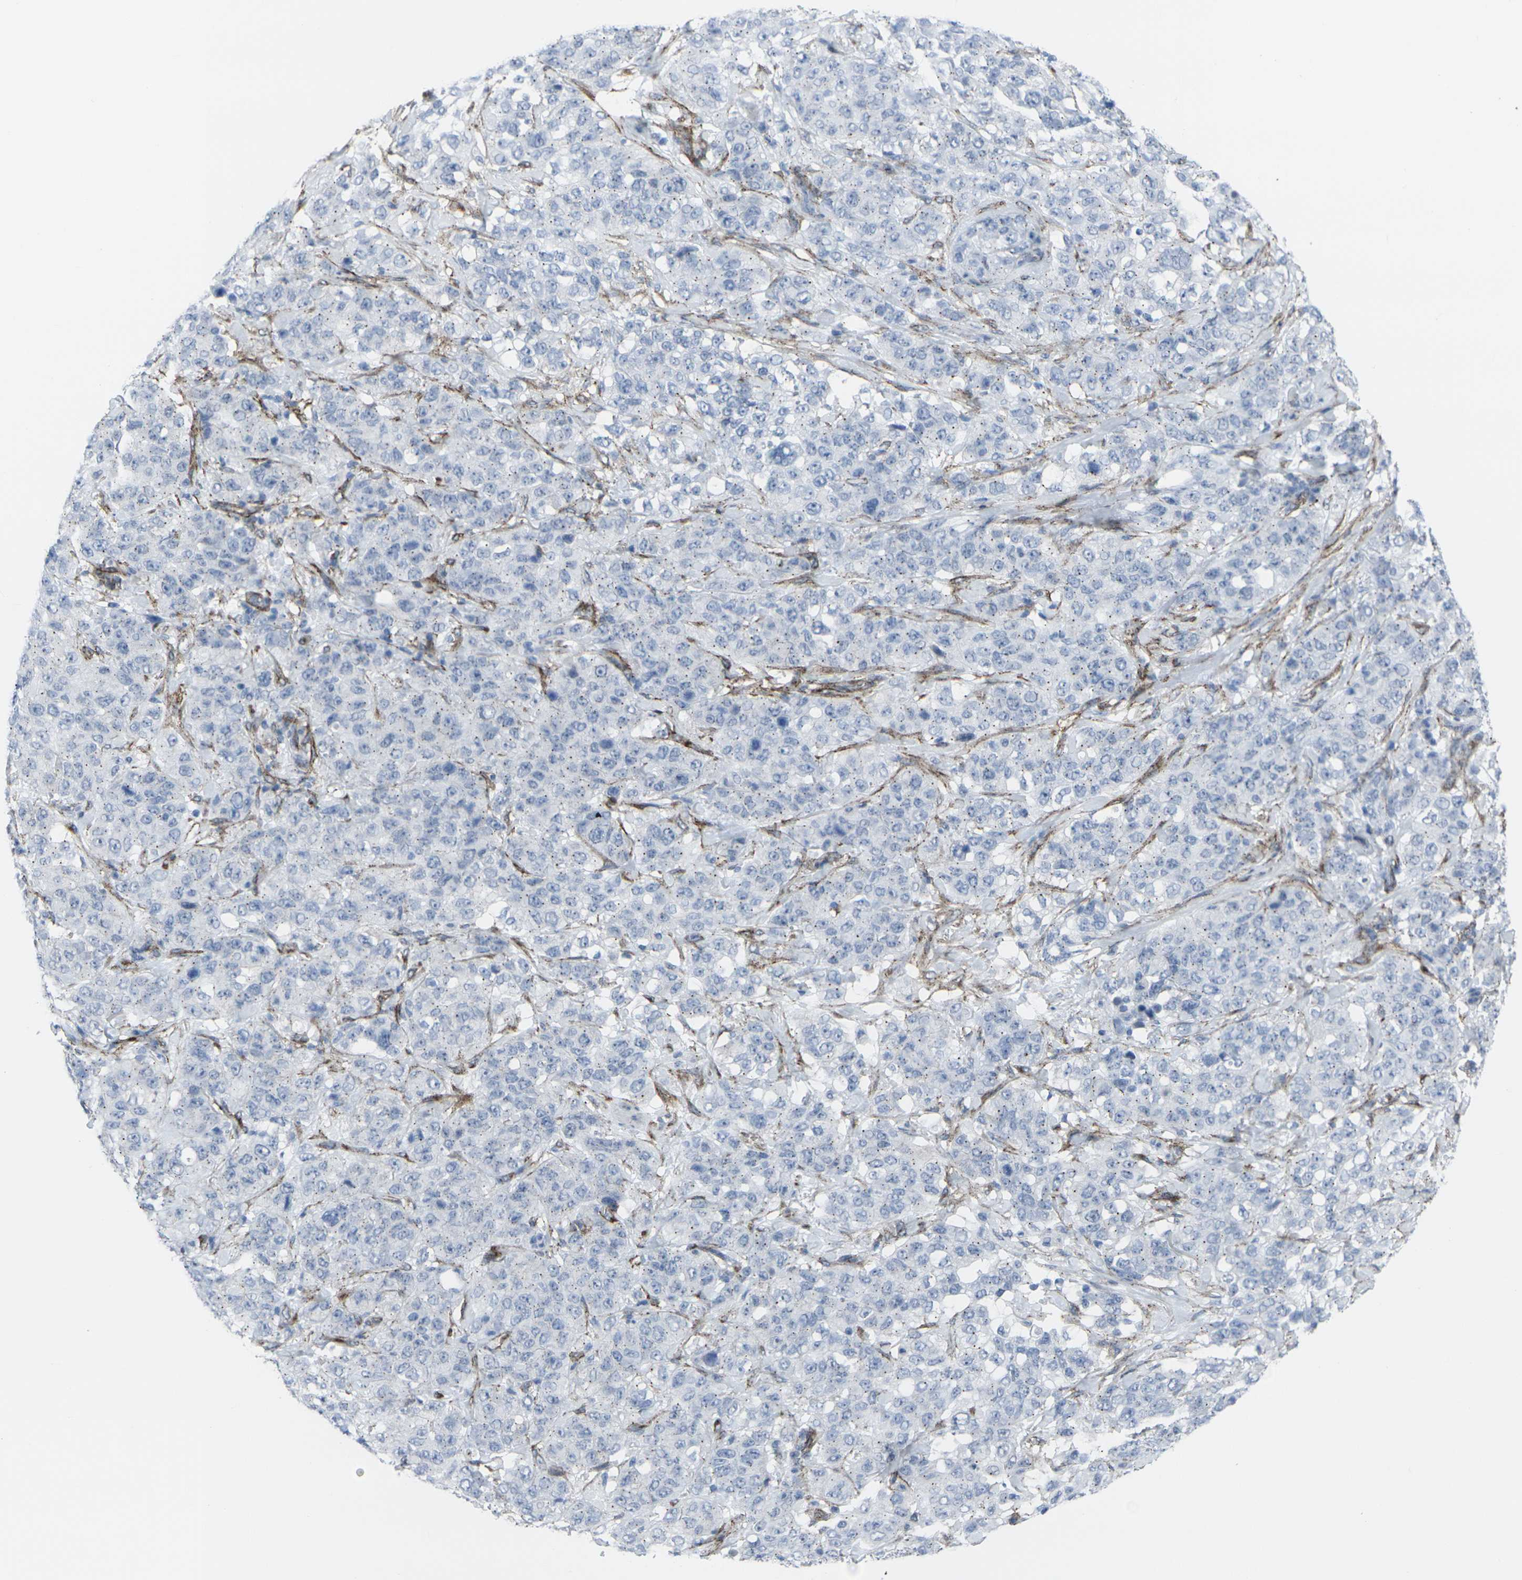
{"staining": {"intensity": "negative", "quantity": "none", "location": "none"}, "tissue": "stomach cancer", "cell_type": "Tumor cells", "image_type": "cancer", "snomed": [{"axis": "morphology", "description": "Adenocarcinoma, NOS"}, {"axis": "topography", "description": "Stomach"}], "caption": "IHC micrograph of neoplastic tissue: human stomach cancer (adenocarcinoma) stained with DAB displays no significant protein positivity in tumor cells. Brightfield microscopy of immunohistochemistry (IHC) stained with DAB (brown) and hematoxylin (blue), captured at high magnification.", "gene": "CDH11", "patient": {"sex": "male", "age": 48}}